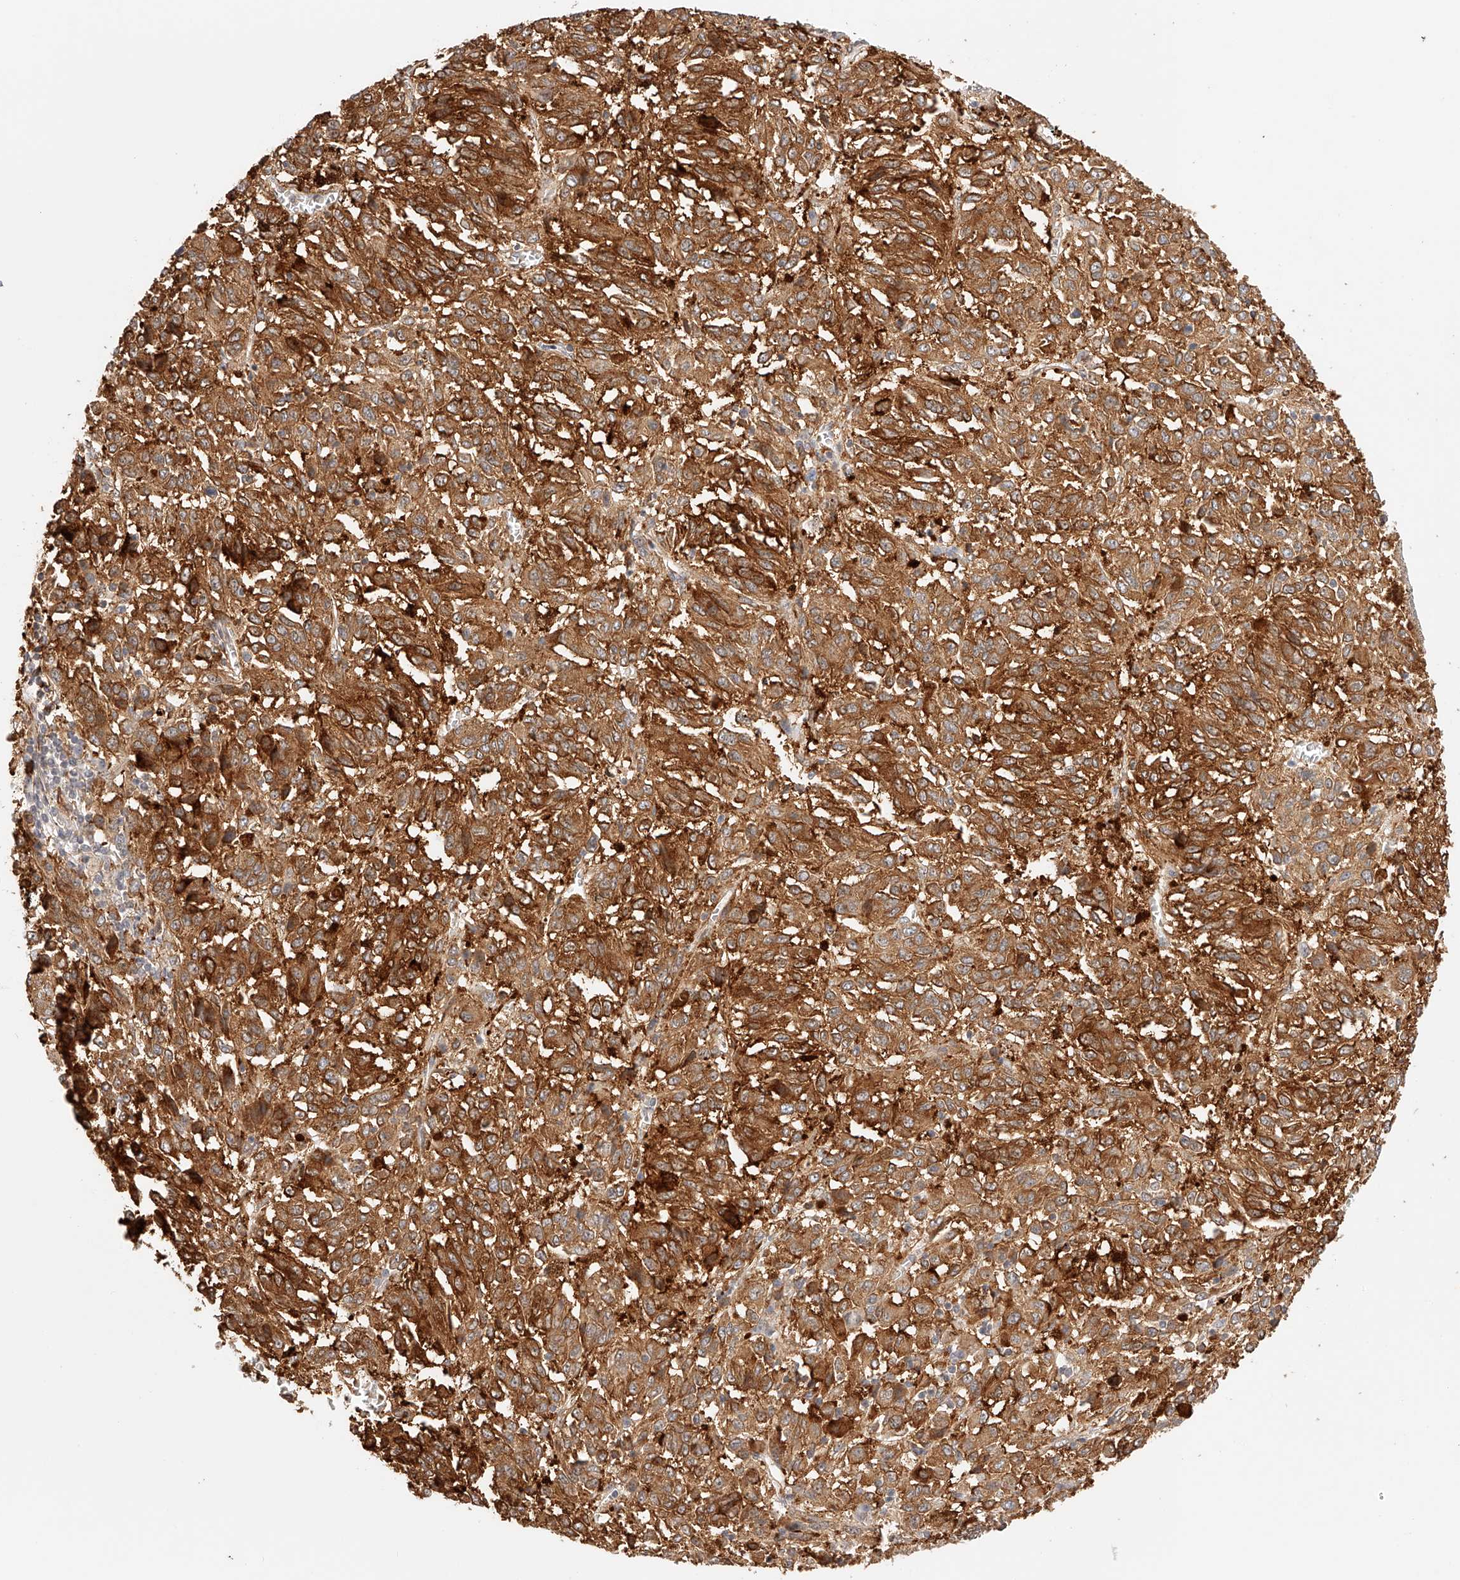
{"staining": {"intensity": "strong", "quantity": ">75%", "location": "cytoplasmic/membranous"}, "tissue": "melanoma", "cell_type": "Tumor cells", "image_type": "cancer", "snomed": [{"axis": "morphology", "description": "Malignant melanoma, Metastatic site"}, {"axis": "topography", "description": "Lung"}], "caption": "This image reveals malignant melanoma (metastatic site) stained with IHC to label a protein in brown. The cytoplasmic/membranous of tumor cells show strong positivity for the protein. Nuclei are counter-stained blue.", "gene": "SYNC", "patient": {"sex": "male", "age": 64}}